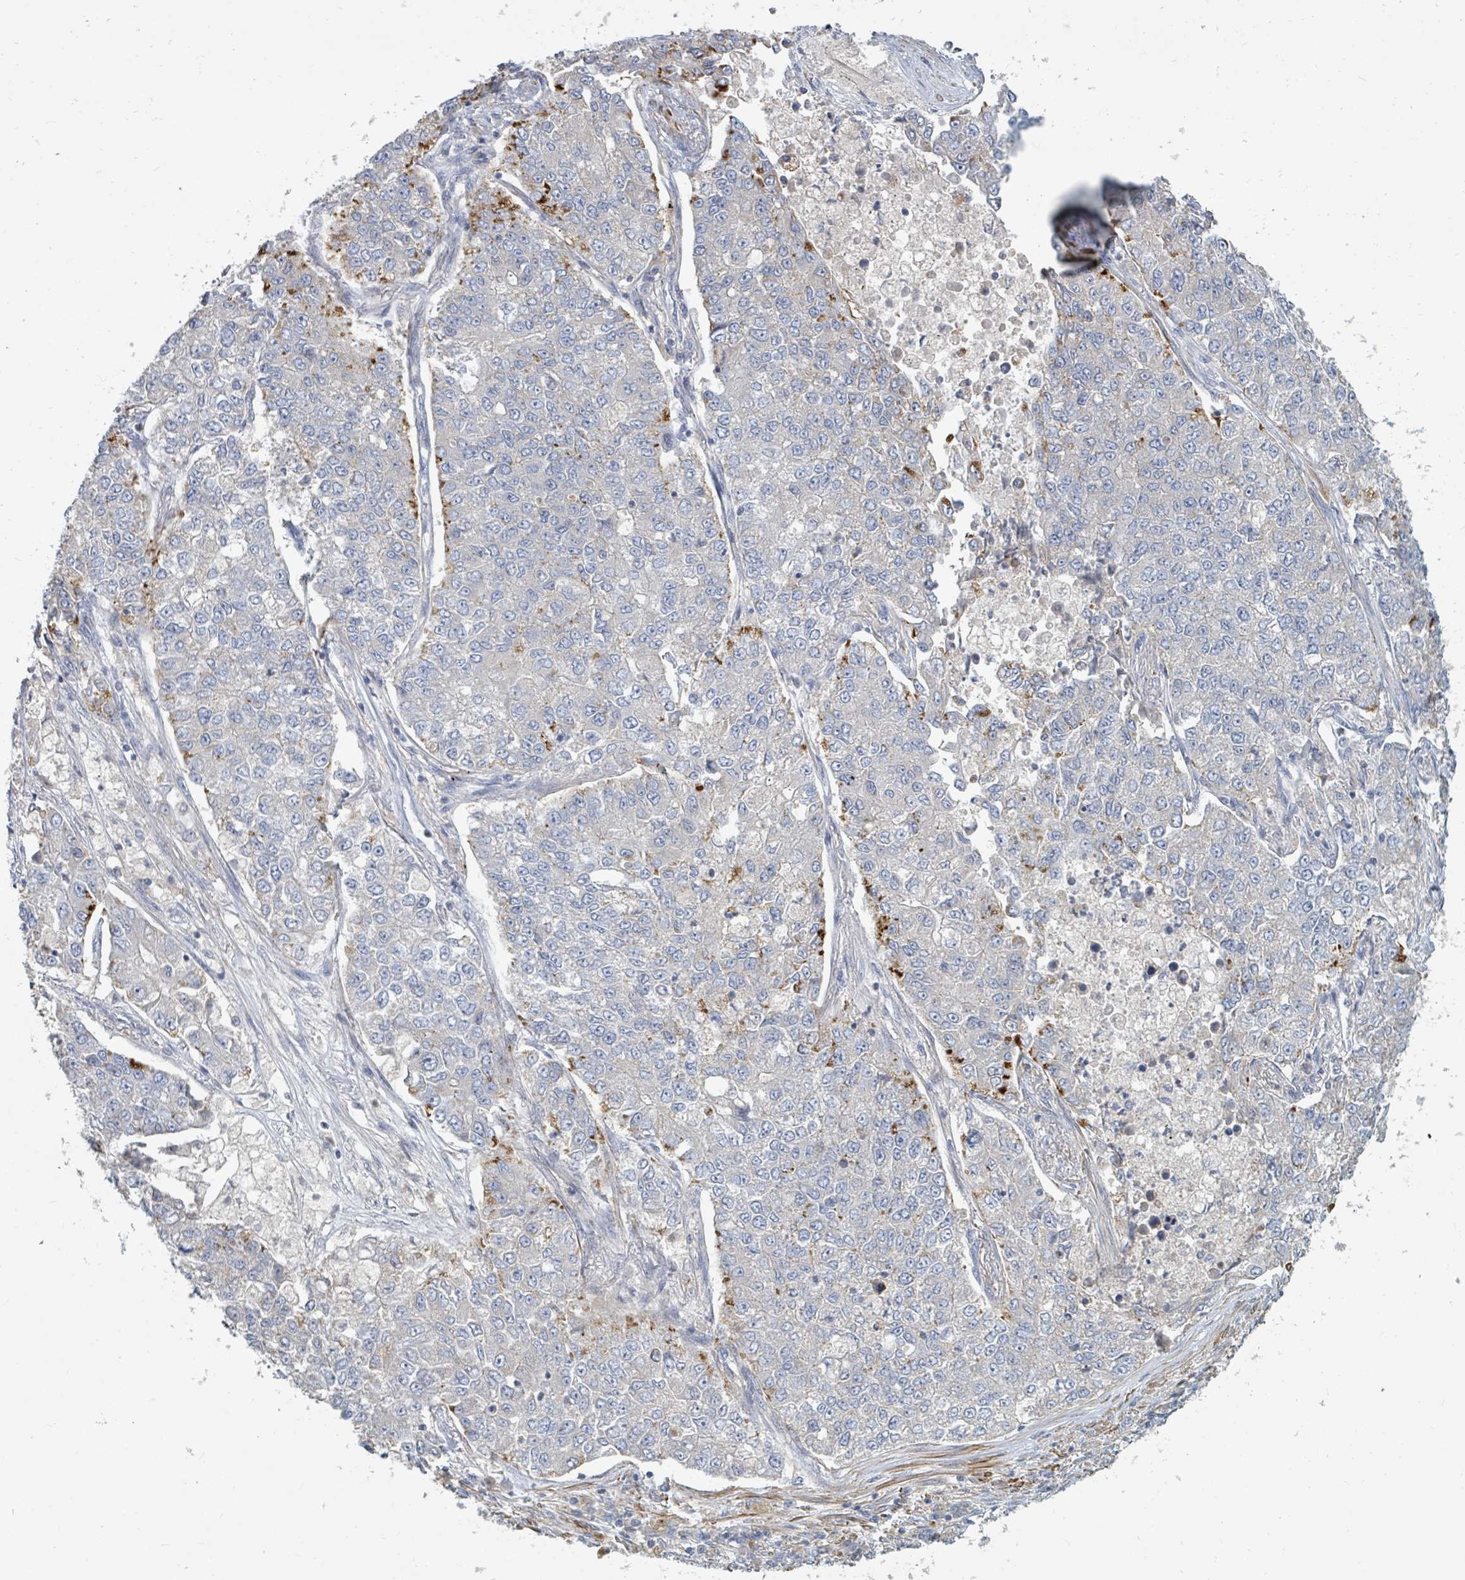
{"staining": {"intensity": "moderate", "quantity": "<25%", "location": "cytoplasmic/membranous"}, "tissue": "lung cancer", "cell_type": "Tumor cells", "image_type": "cancer", "snomed": [{"axis": "morphology", "description": "Adenocarcinoma, NOS"}, {"axis": "topography", "description": "Lung"}], "caption": "High-magnification brightfield microscopy of adenocarcinoma (lung) stained with DAB (3,3'-diaminobenzidine) (brown) and counterstained with hematoxylin (blue). tumor cells exhibit moderate cytoplasmic/membranous expression is appreciated in about<25% of cells.", "gene": "ARGFX", "patient": {"sex": "male", "age": 49}}